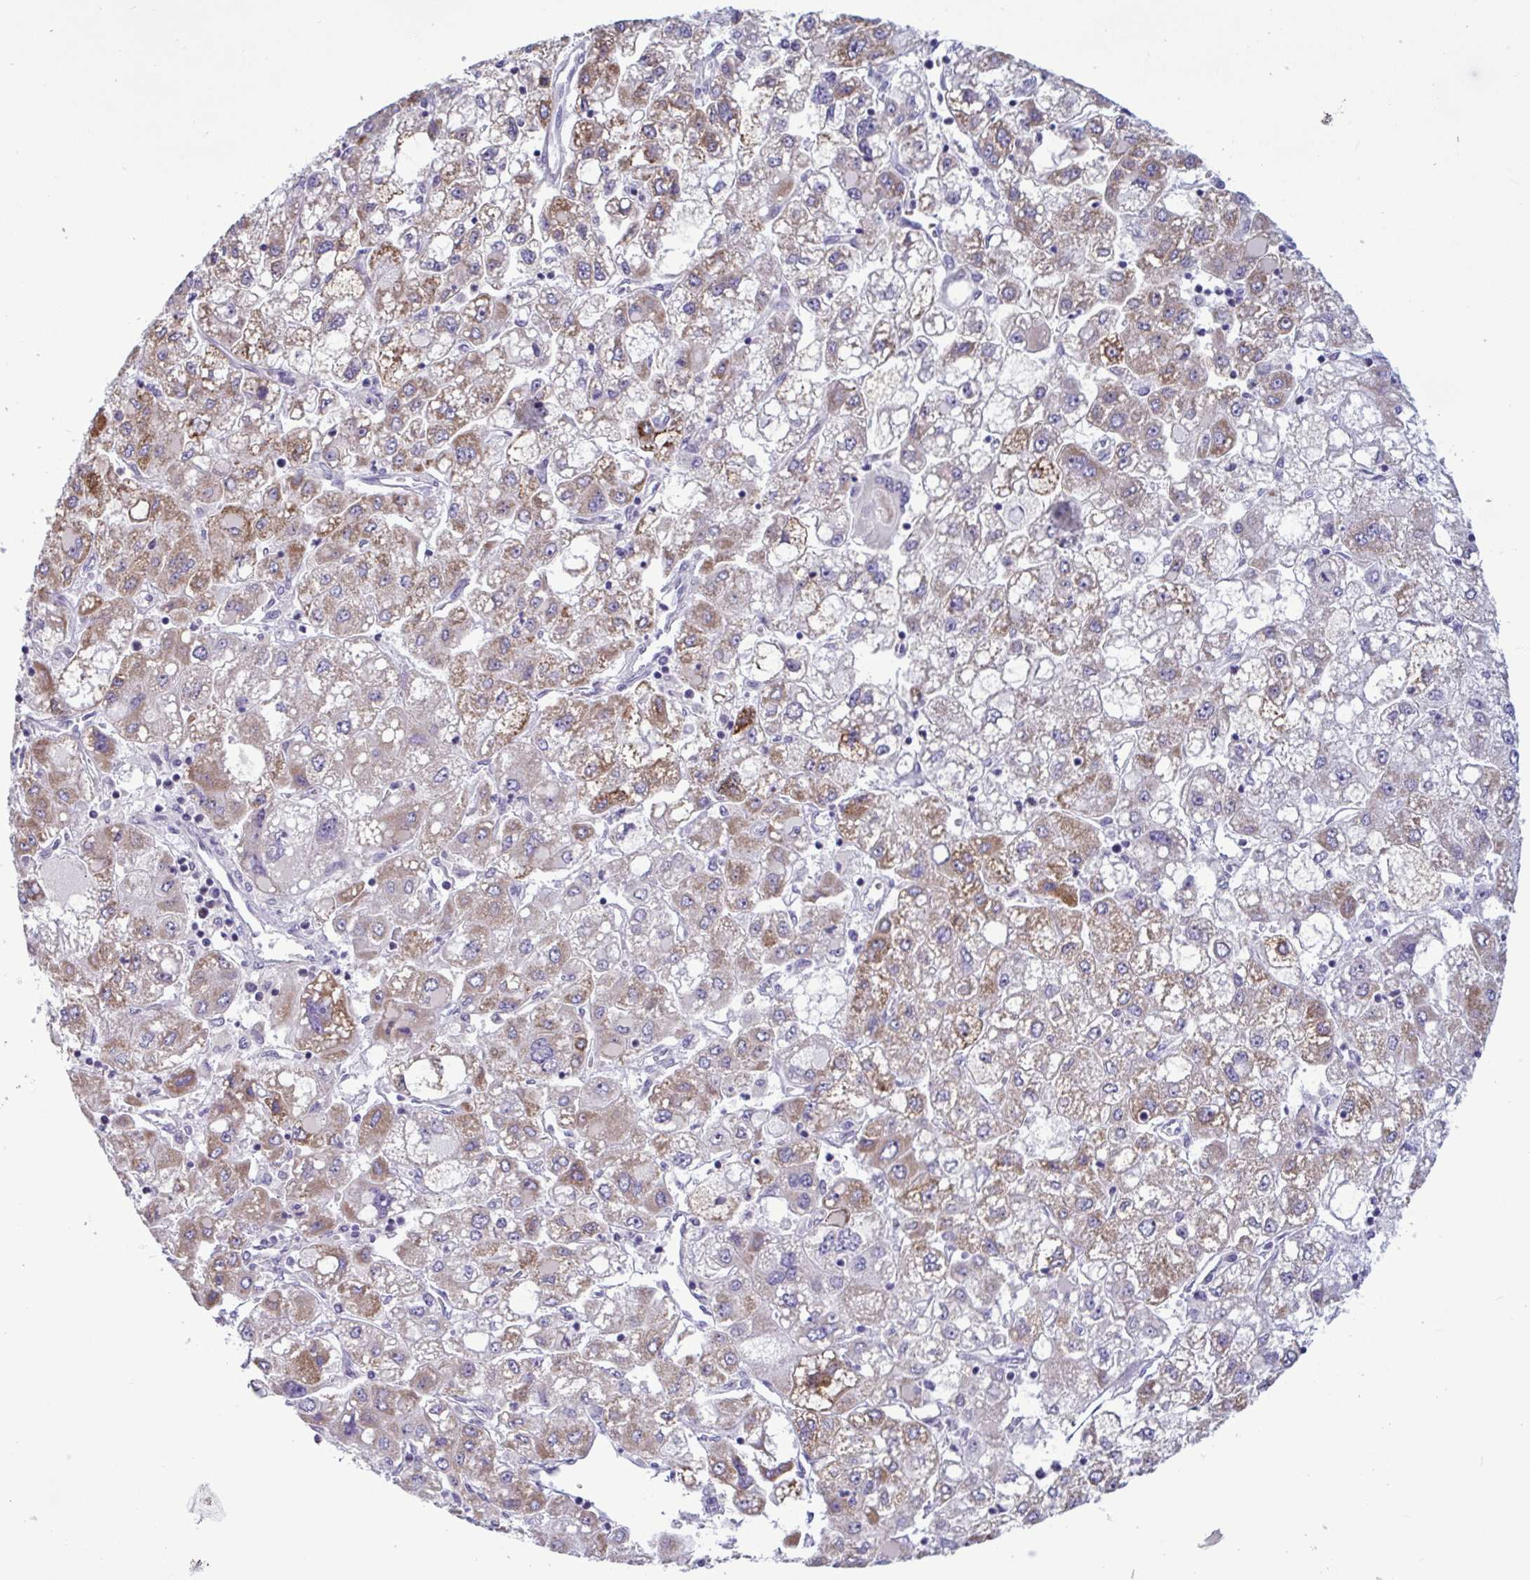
{"staining": {"intensity": "moderate", "quantity": "<25%", "location": "cytoplasmic/membranous"}, "tissue": "liver cancer", "cell_type": "Tumor cells", "image_type": "cancer", "snomed": [{"axis": "morphology", "description": "Carcinoma, Hepatocellular, NOS"}, {"axis": "topography", "description": "Liver"}], "caption": "Human hepatocellular carcinoma (liver) stained with a brown dye demonstrates moderate cytoplasmic/membranous positive expression in approximately <25% of tumor cells.", "gene": "DOCK11", "patient": {"sex": "male", "age": 40}}